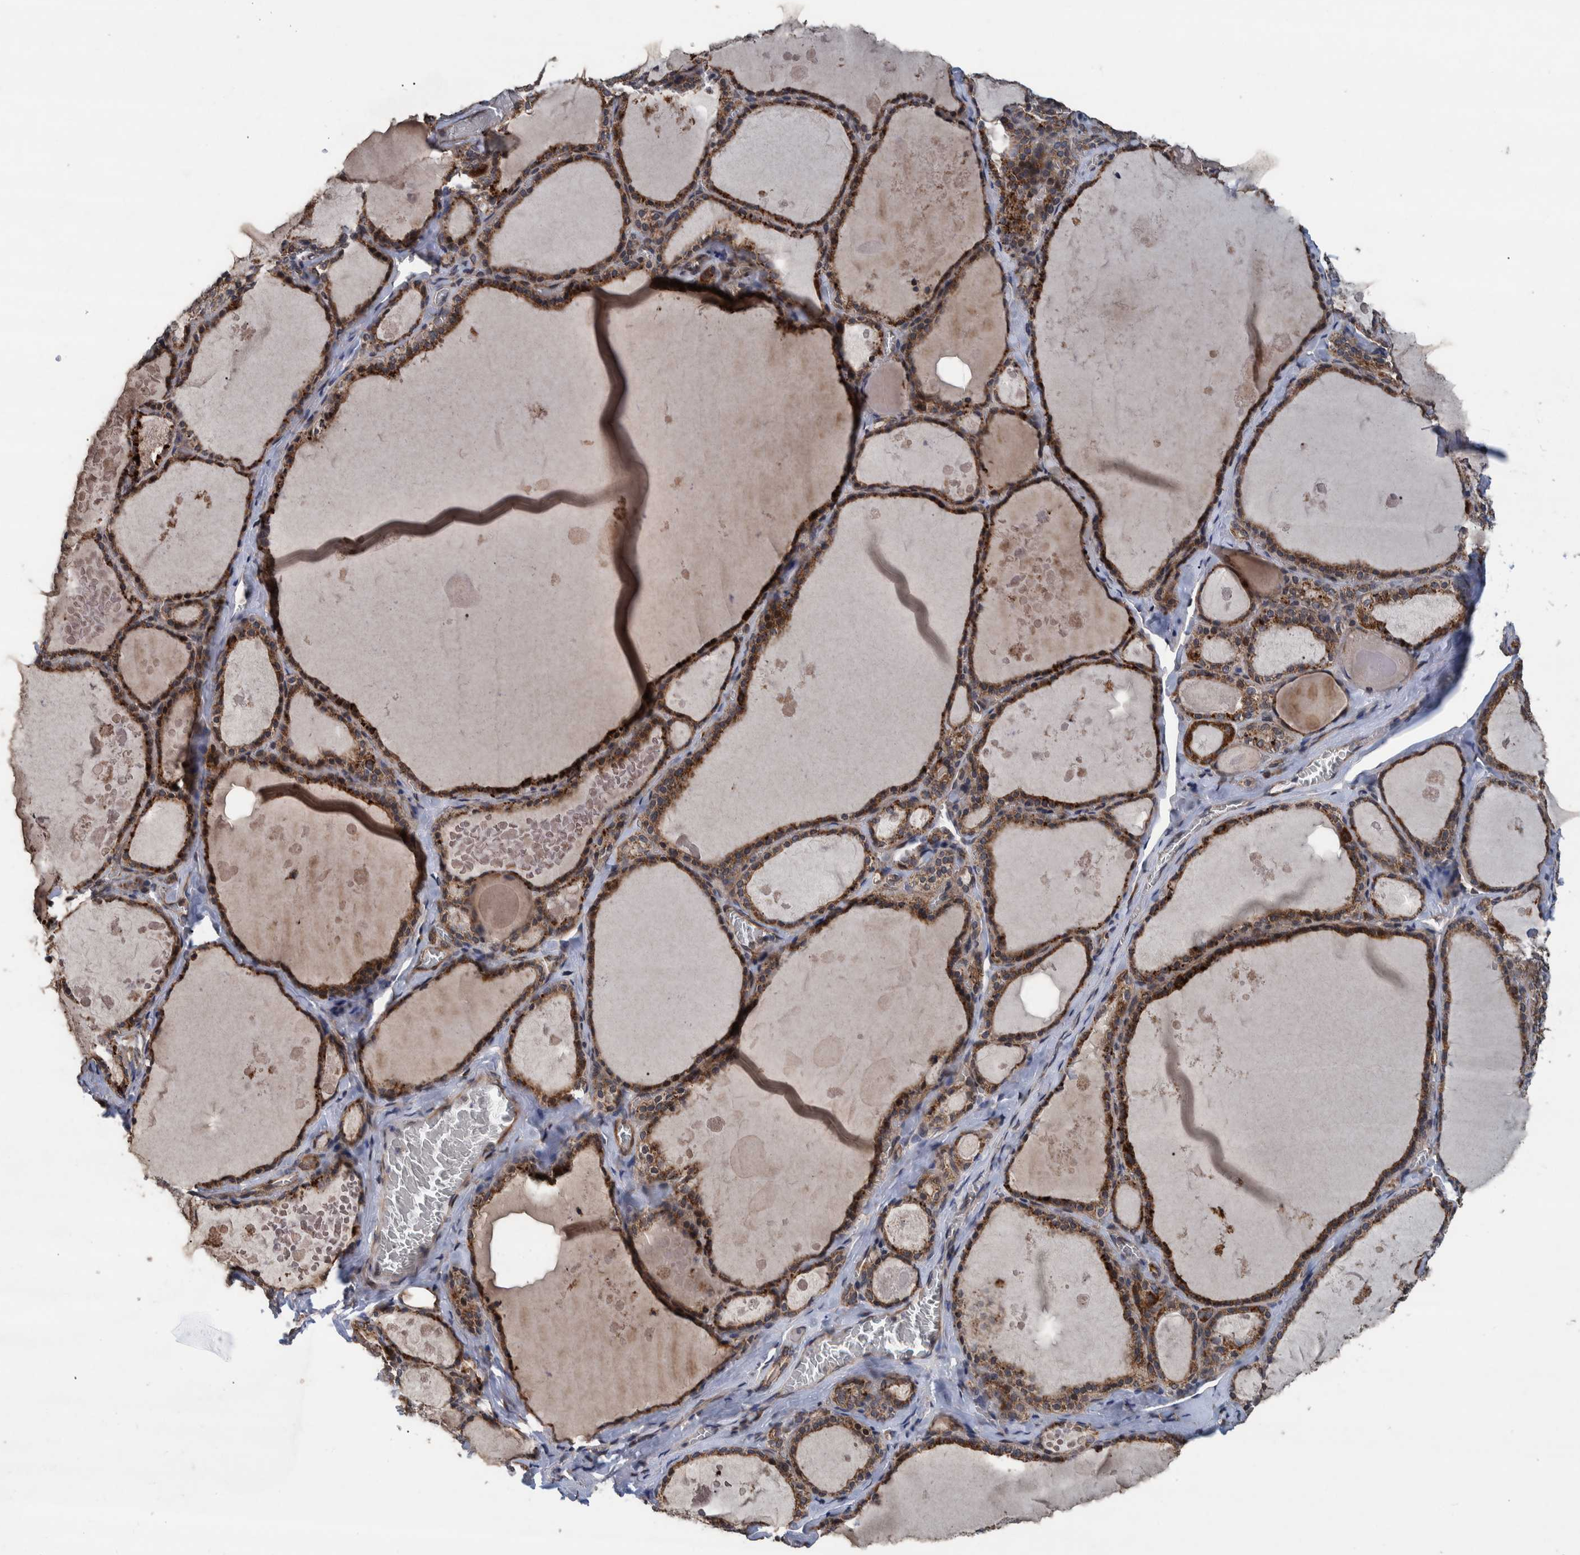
{"staining": {"intensity": "moderate", "quantity": ">75%", "location": "cytoplasmic/membranous"}, "tissue": "thyroid gland", "cell_type": "Glandular cells", "image_type": "normal", "snomed": [{"axis": "morphology", "description": "Normal tissue, NOS"}, {"axis": "topography", "description": "Thyroid gland"}], "caption": "This image exhibits unremarkable thyroid gland stained with IHC to label a protein in brown. The cytoplasmic/membranous of glandular cells show moderate positivity for the protein. Nuclei are counter-stained blue.", "gene": "MRPS7", "patient": {"sex": "male", "age": 56}}